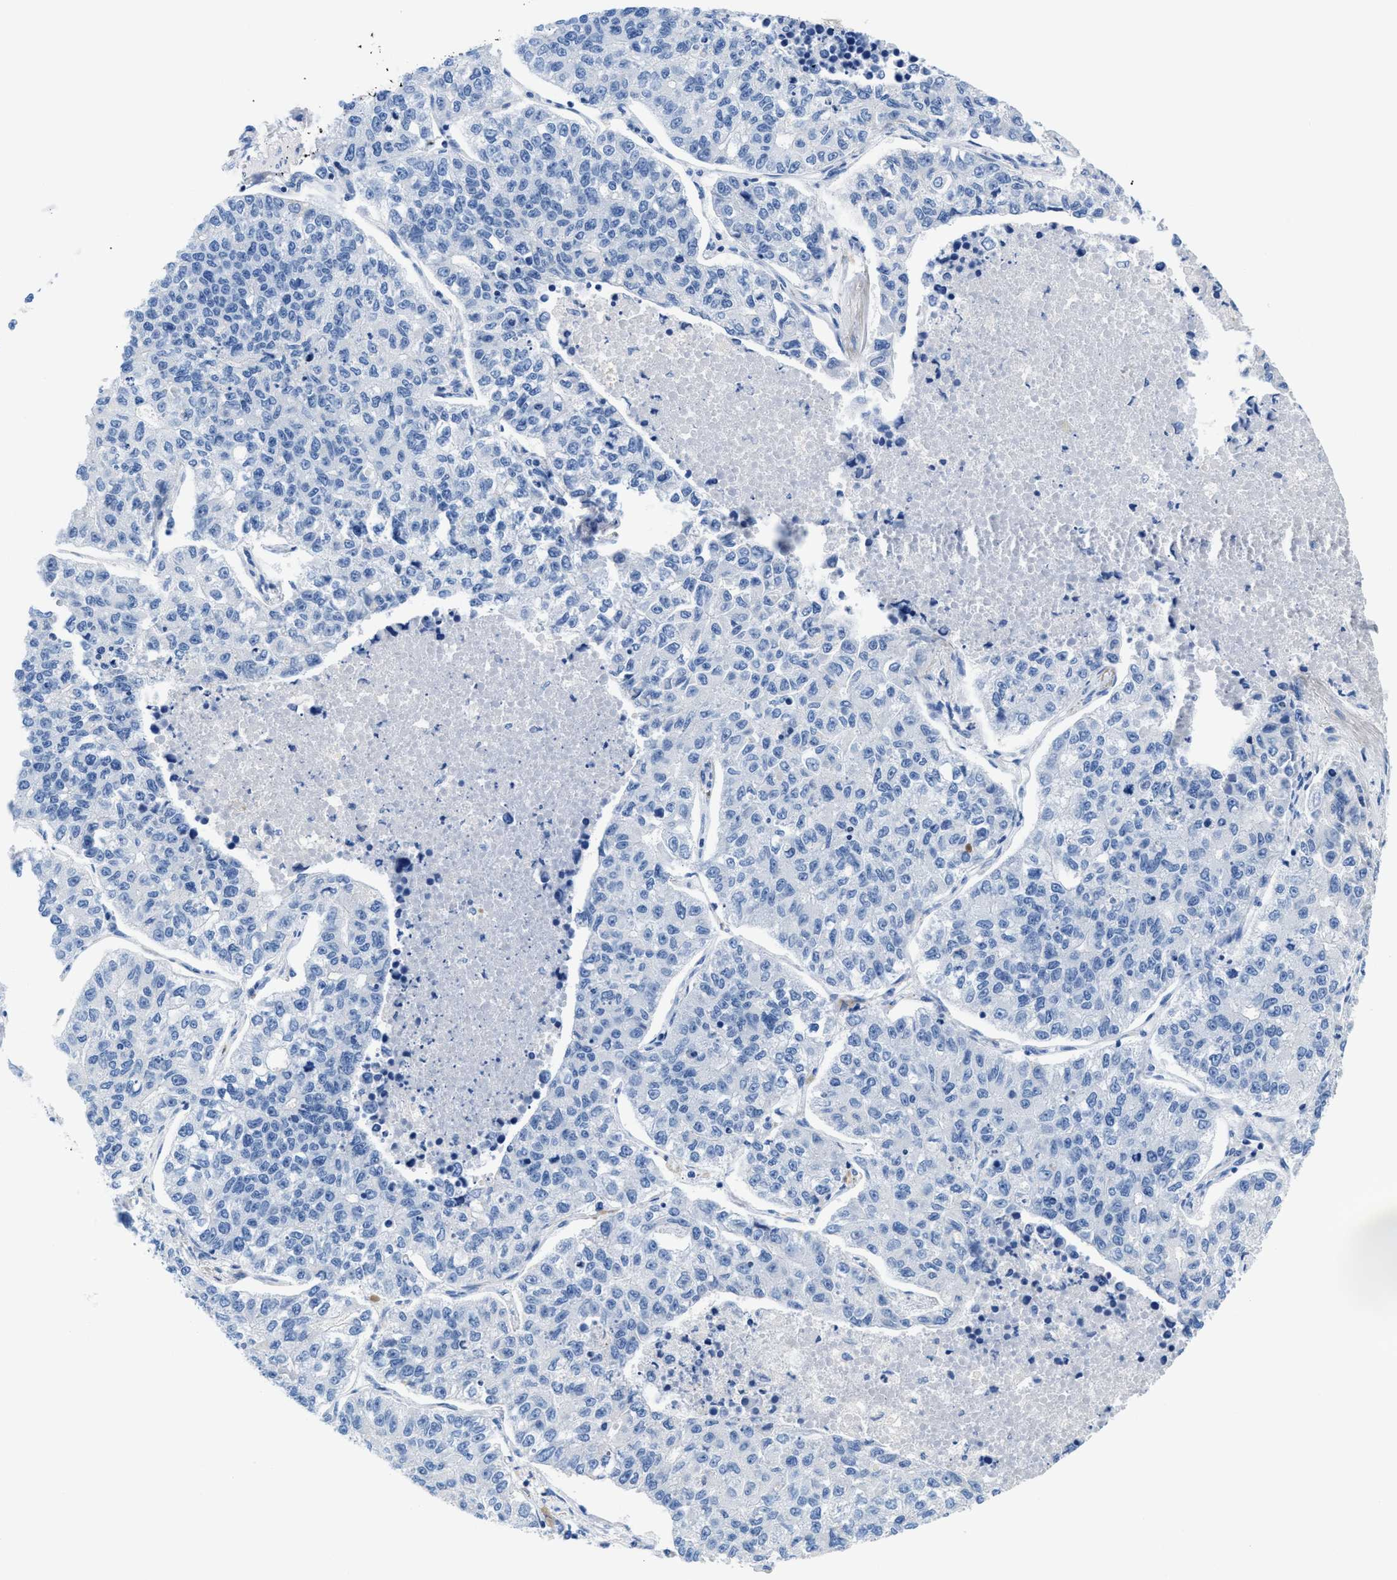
{"staining": {"intensity": "negative", "quantity": "none", "location": "none"}, "tissue": "lung cancer", "cell_type": "Tumor cells", "image_type": "cancer", "snomed": [{"axis": "morphology", "description": "Adenocarcinoma, NOS"}, {"axis": "topography", "description": "Lung"}], "caption": "DAB (3,3'-diaminobenzidine) immunohistochemical staining of lung cancer displays no significant staining in tumor cells. (DAB IHC with hematoxylin counter stain).", "gene": "SLFN13", "patient": {"sex": "male", "age": 49}}